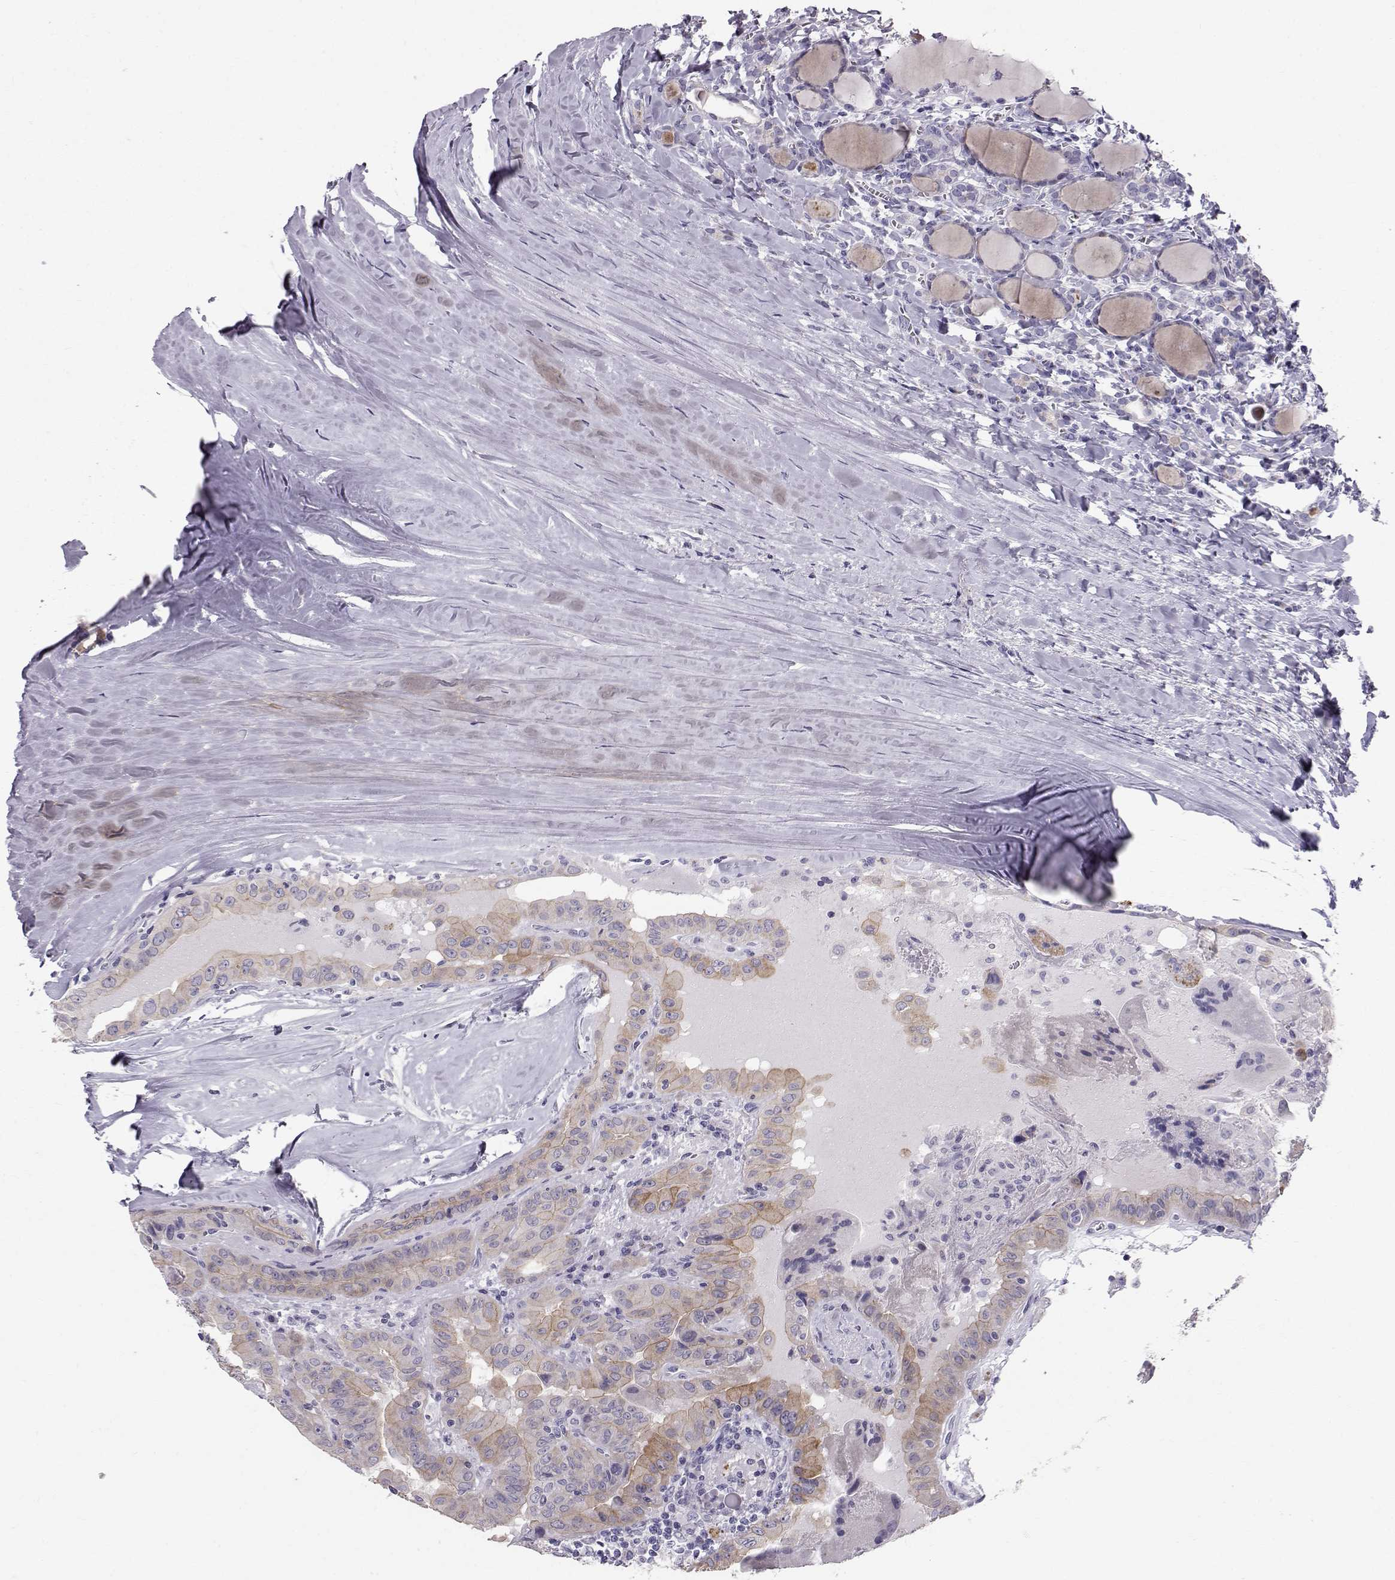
{"staining": {"intensity": "weak", "quantity": "25%-75%", "location": "cytoplasmic/membranous"}, "tissue": "thyroid cancer", "cell_type": "Tumor cells", "image_type": "cancer", "snomed": [{"axis": "morphology", "description": "Papillary adenocarcinoma, NOS"}, {"axis": "topography", "description": "Thyroid gland"}], "caption": "Weak cytoplasmic/membranous protein positivity is appreciated in about 25%-75% of tumor cells in thyroid papillary adenocarcinoma.", "gene": "RD3", "patient": {"sex": "female", "age": 37}}